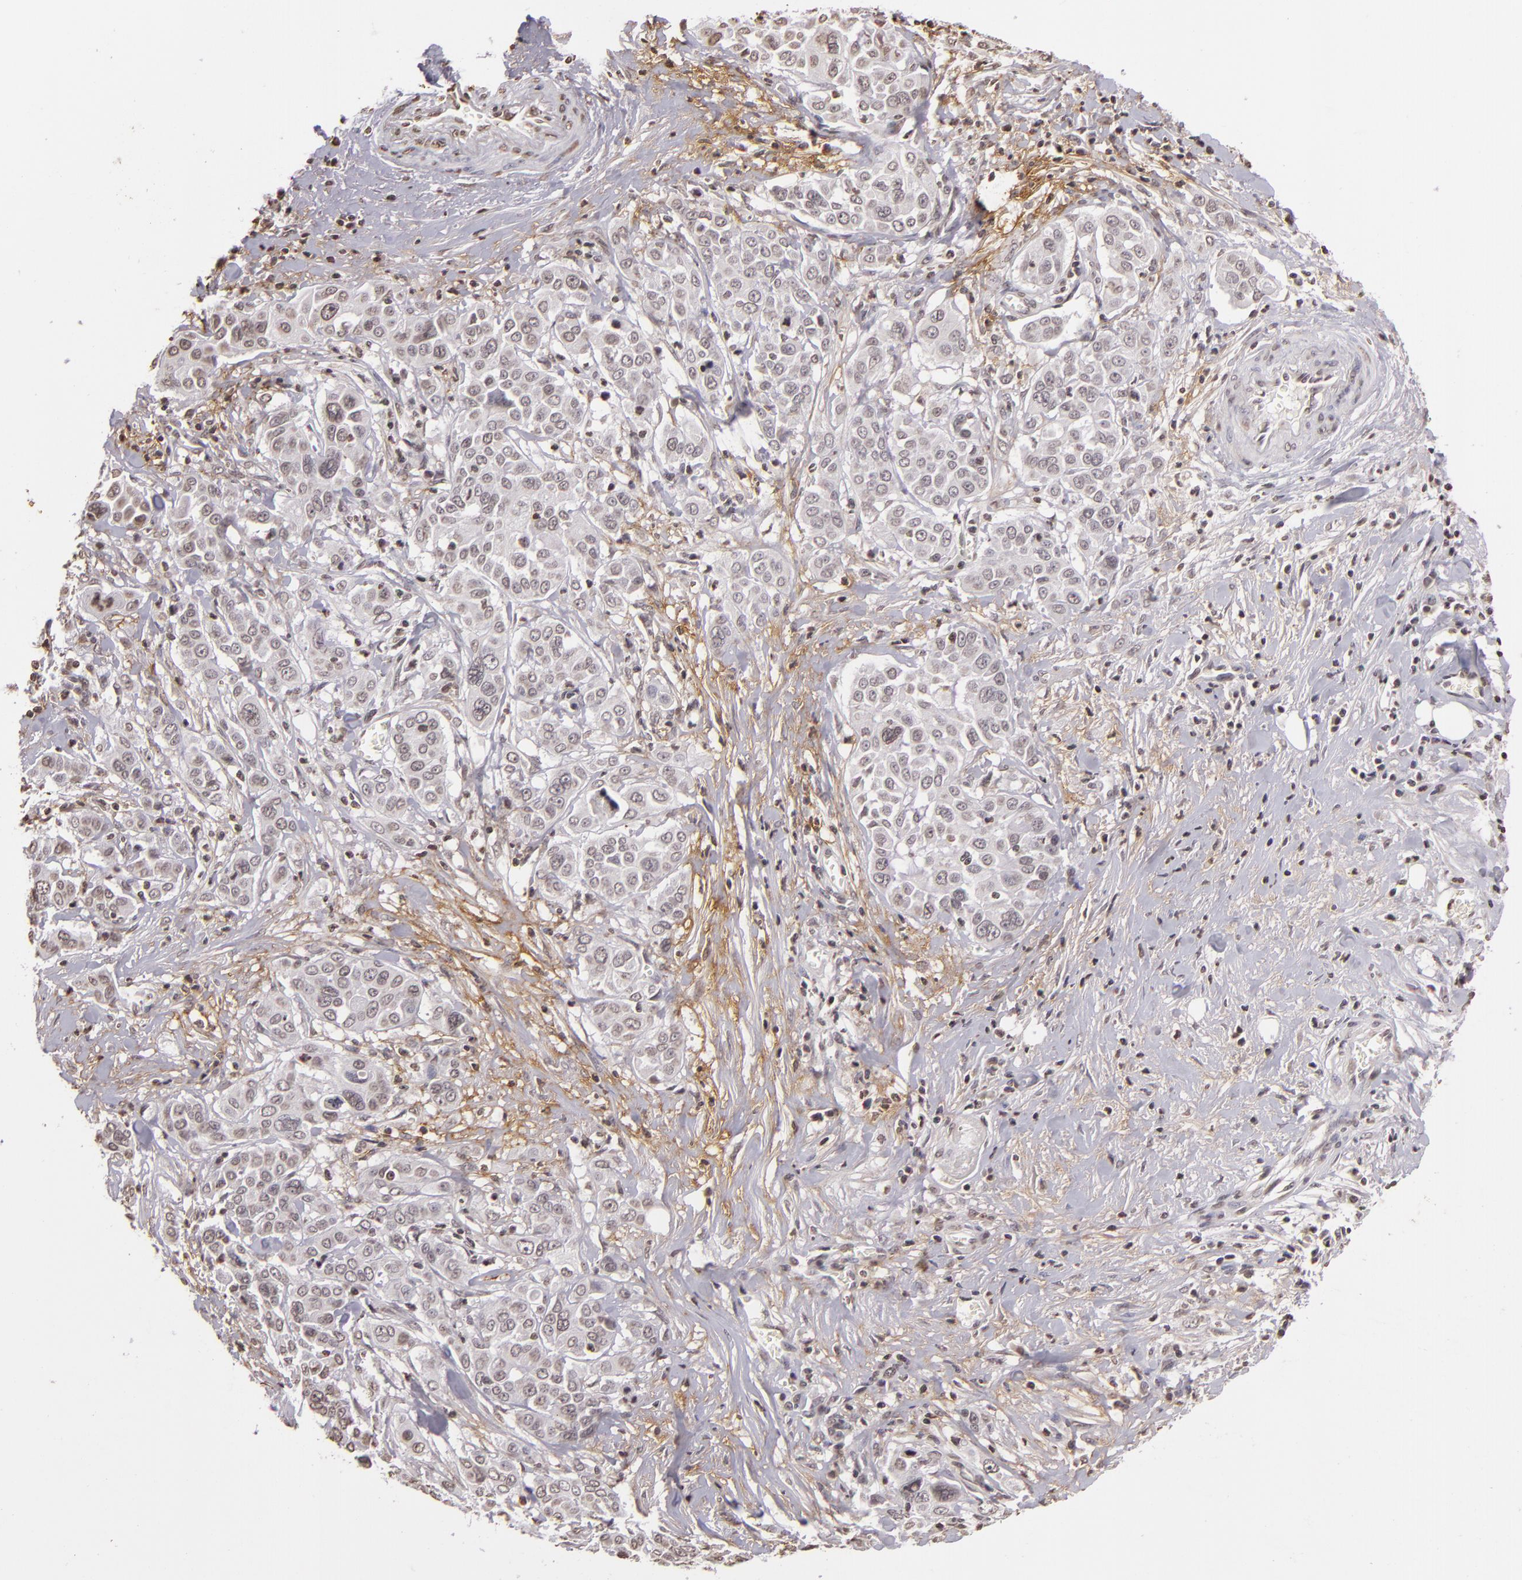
{"staining": {"intensity": "negative", "quantity": "none", "location": "none"}, "tissue": "pancreatic cancer", "cell_type": "Tumor cells", "image_type": "cancer", "snomed": [{"axis": "morphology", "description": "Adenocarcinoma, NOS"}, {"axis": "topography", "description": "Pancreas"}], "caption": "An immunohistochemistry image of pancreatic adenocarcinoma is shown. There is no staining in tumor cells of pancreatic adenocarcinoma.", "gene": "THRB", "patient": {"sex": "female", "age": 52}}